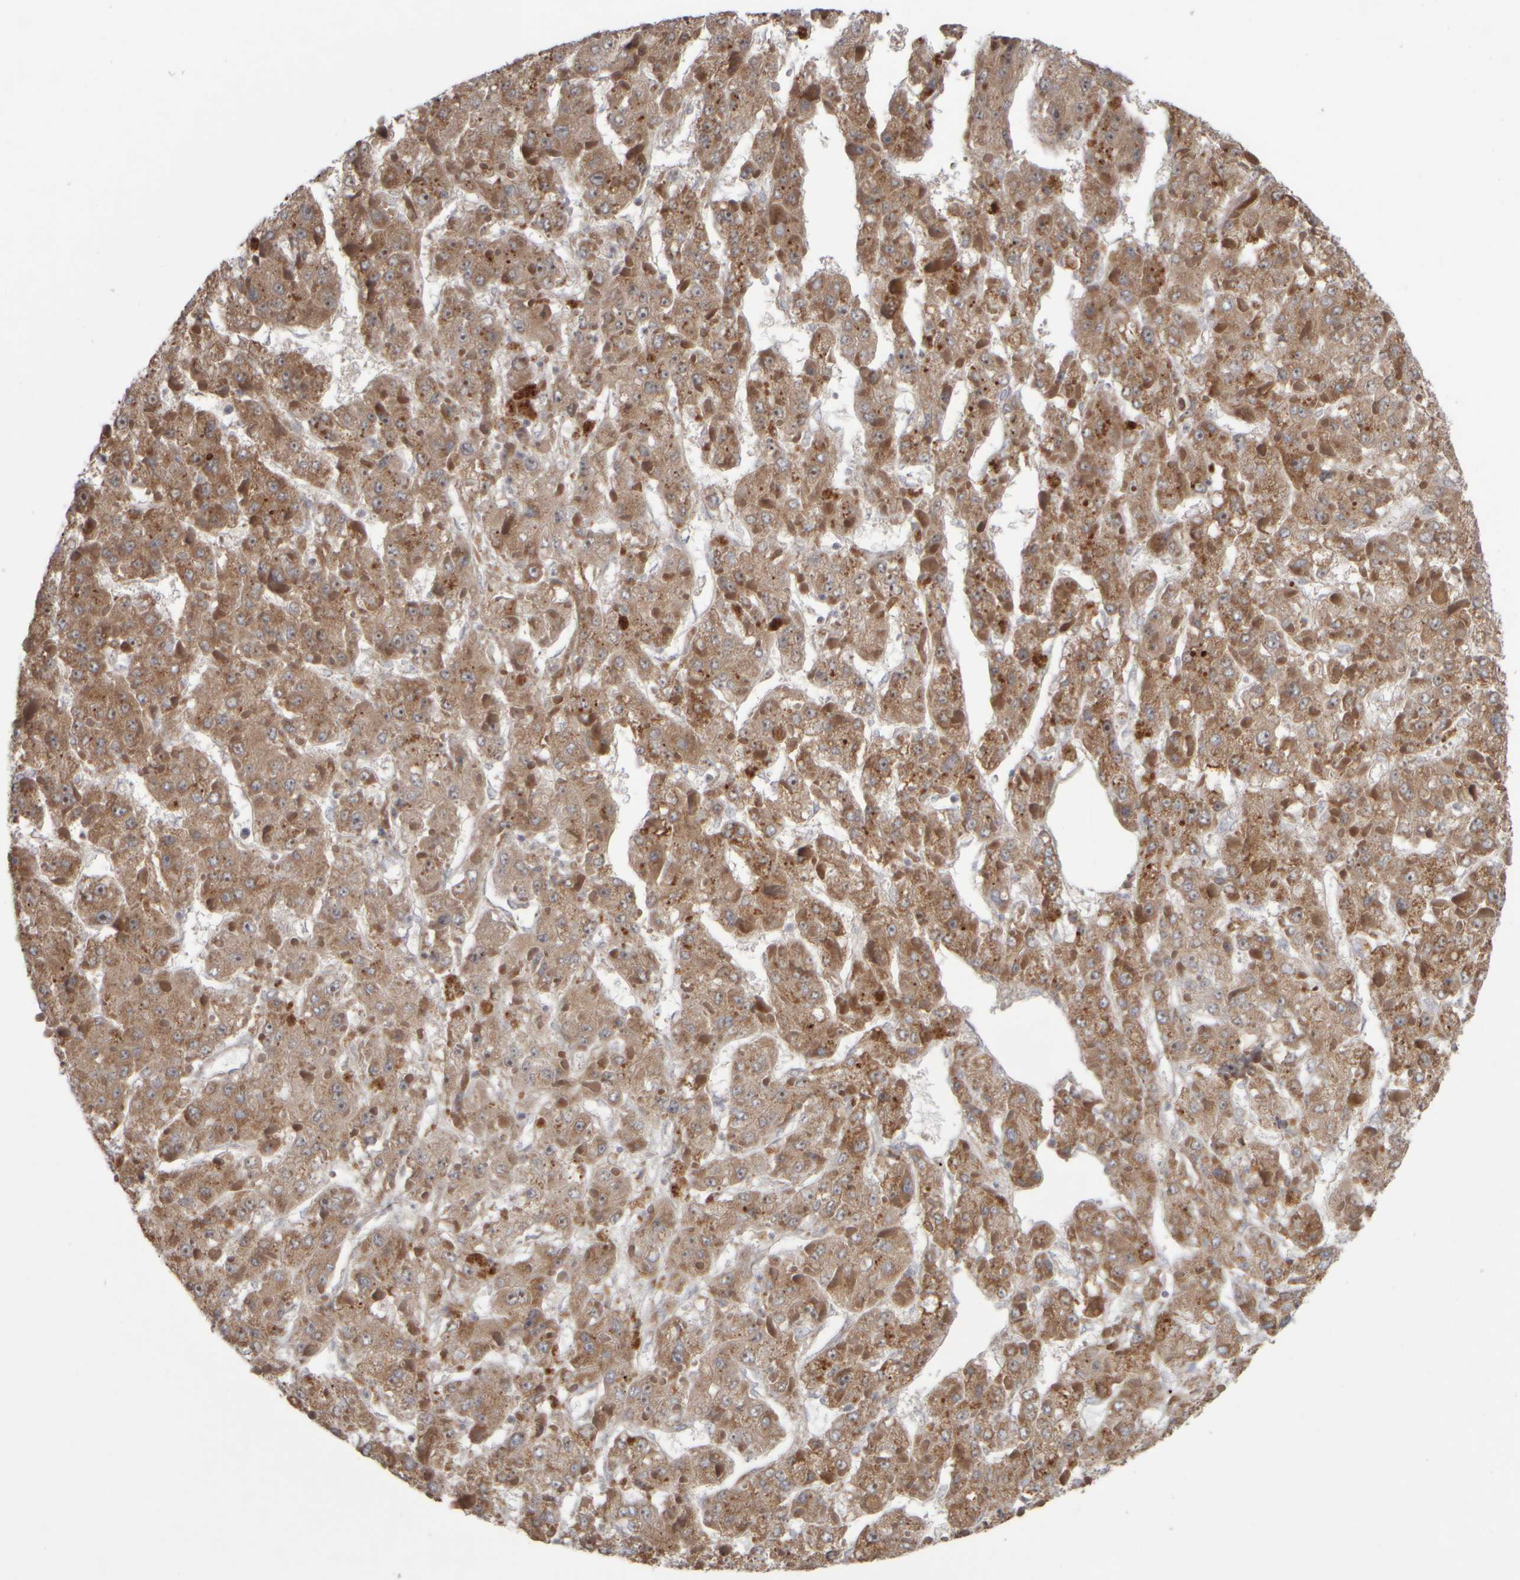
{"staining": {"intensity": "moderate", "quantity": ">75%", "location": "cytoplasmic/membranous"}, "tissue": "liver cancer", "cell_type": "Tumor cells", "image_type": "cancer", "snomed": [{"axis": "morphology", "description": "Carcinoma, Hepatocellular, NOS"}, {"axis": "topography", "description": "Liver"}], "caption": "Liver cancer stained for a protein (brown) displays moderate cytoplasmic/membranous positive staining in approximately >75% of tumor cells.", "gene": "SCO1", "patient": {"sex": "female", "age": 73}}